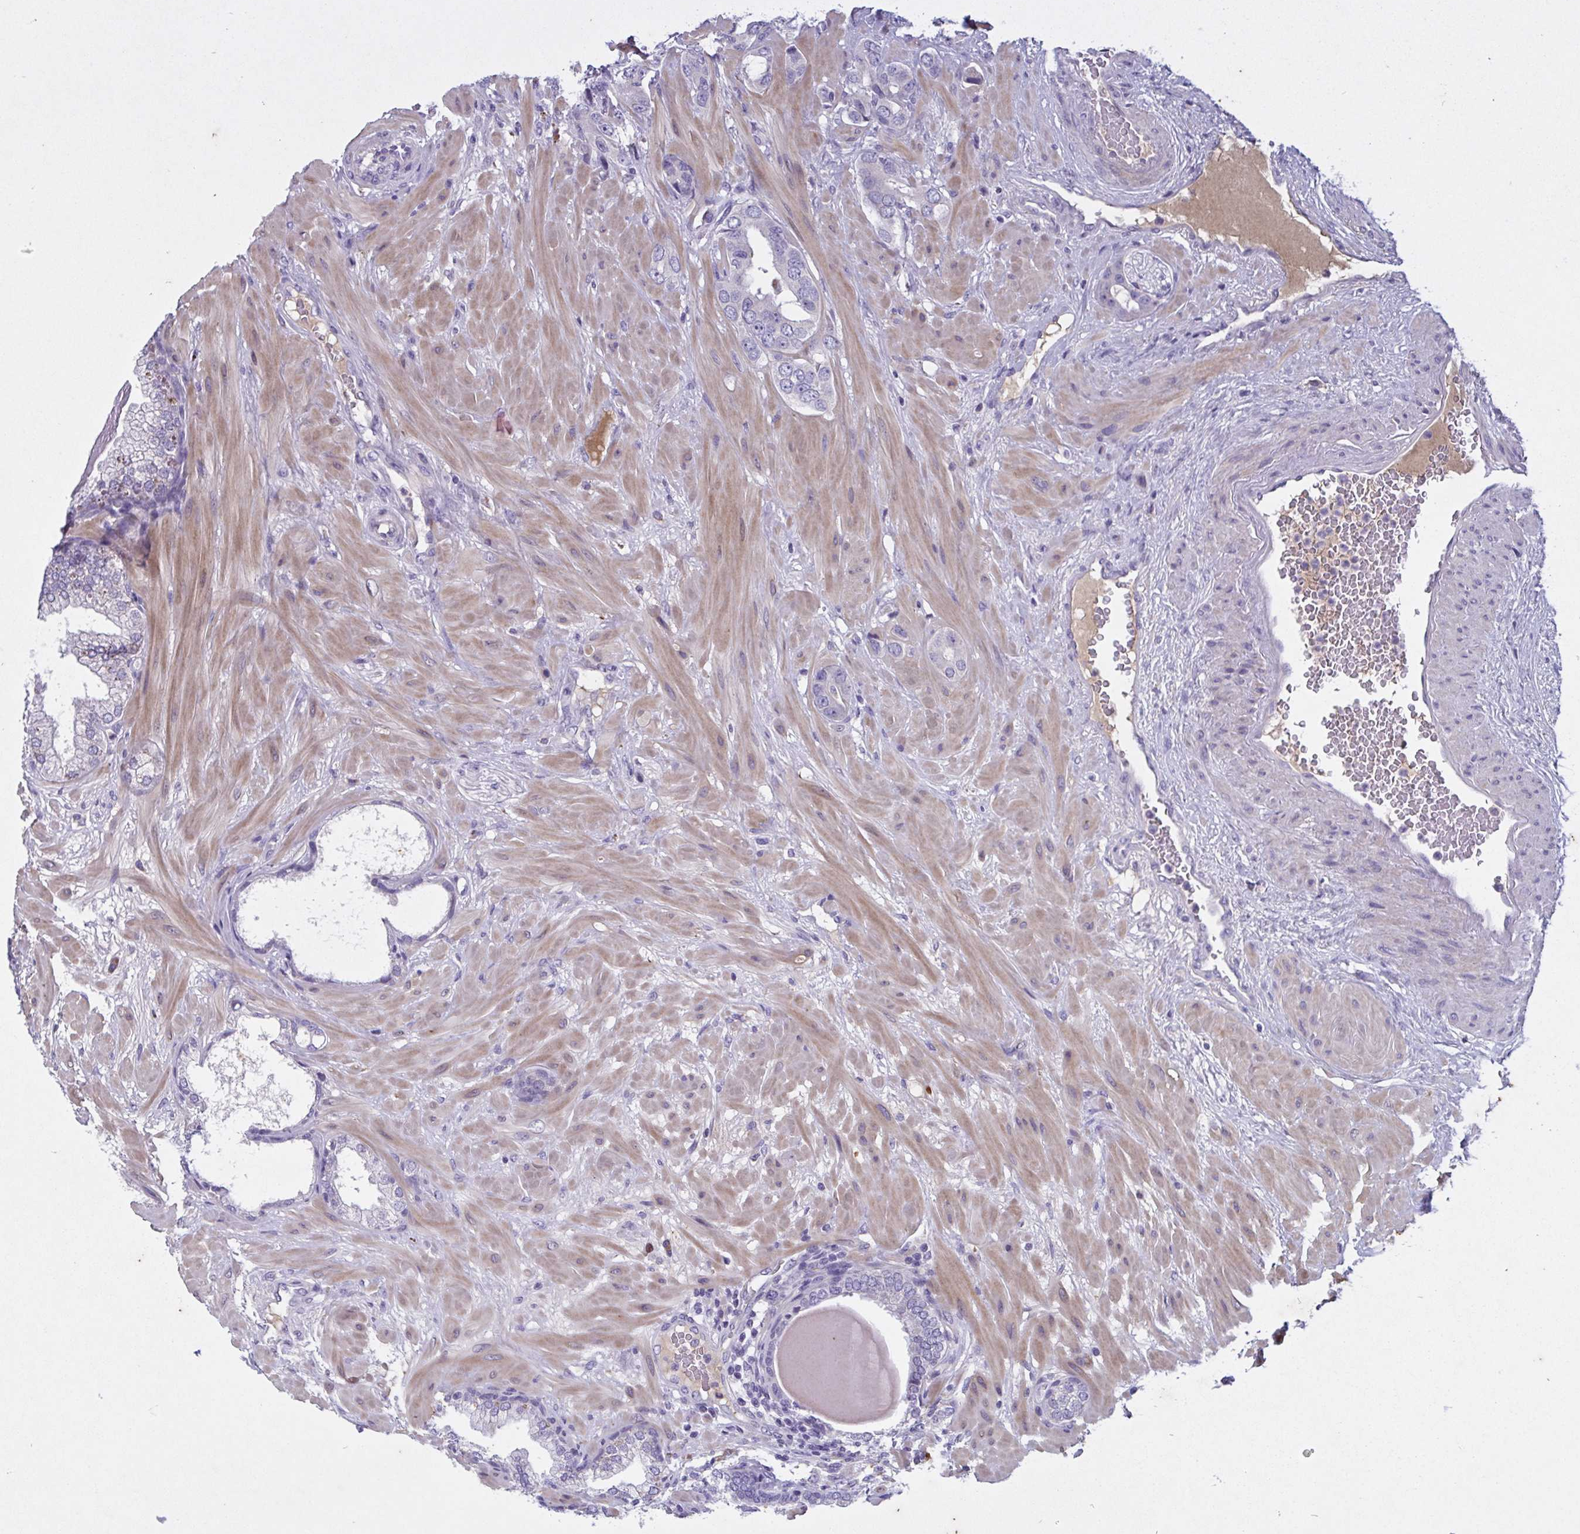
{"staining": {"intensity": "negative", "quantity": "none", "location": "none"}, "tissue": "prostate cancer", "cell_type": "Tumor cells", "image_type": "cancer", "snomed": [{"axis": "morphology", "description": "Adenocarcinoma, Low grade"}, {"axis": "topography", "description": "Prostate"}], "caption": "Protein analysis of prostate cancer (low-grade adenocarcinoma) demonstrates no significant positivity in tumor cells. The staining is performed using DAB (3,3'-diaminobenzidine) brown chromogen with nuclei counter-stained in using hematoxylin.", "gene": "F13B", "patient": {"sex": "male", "age": 57}}